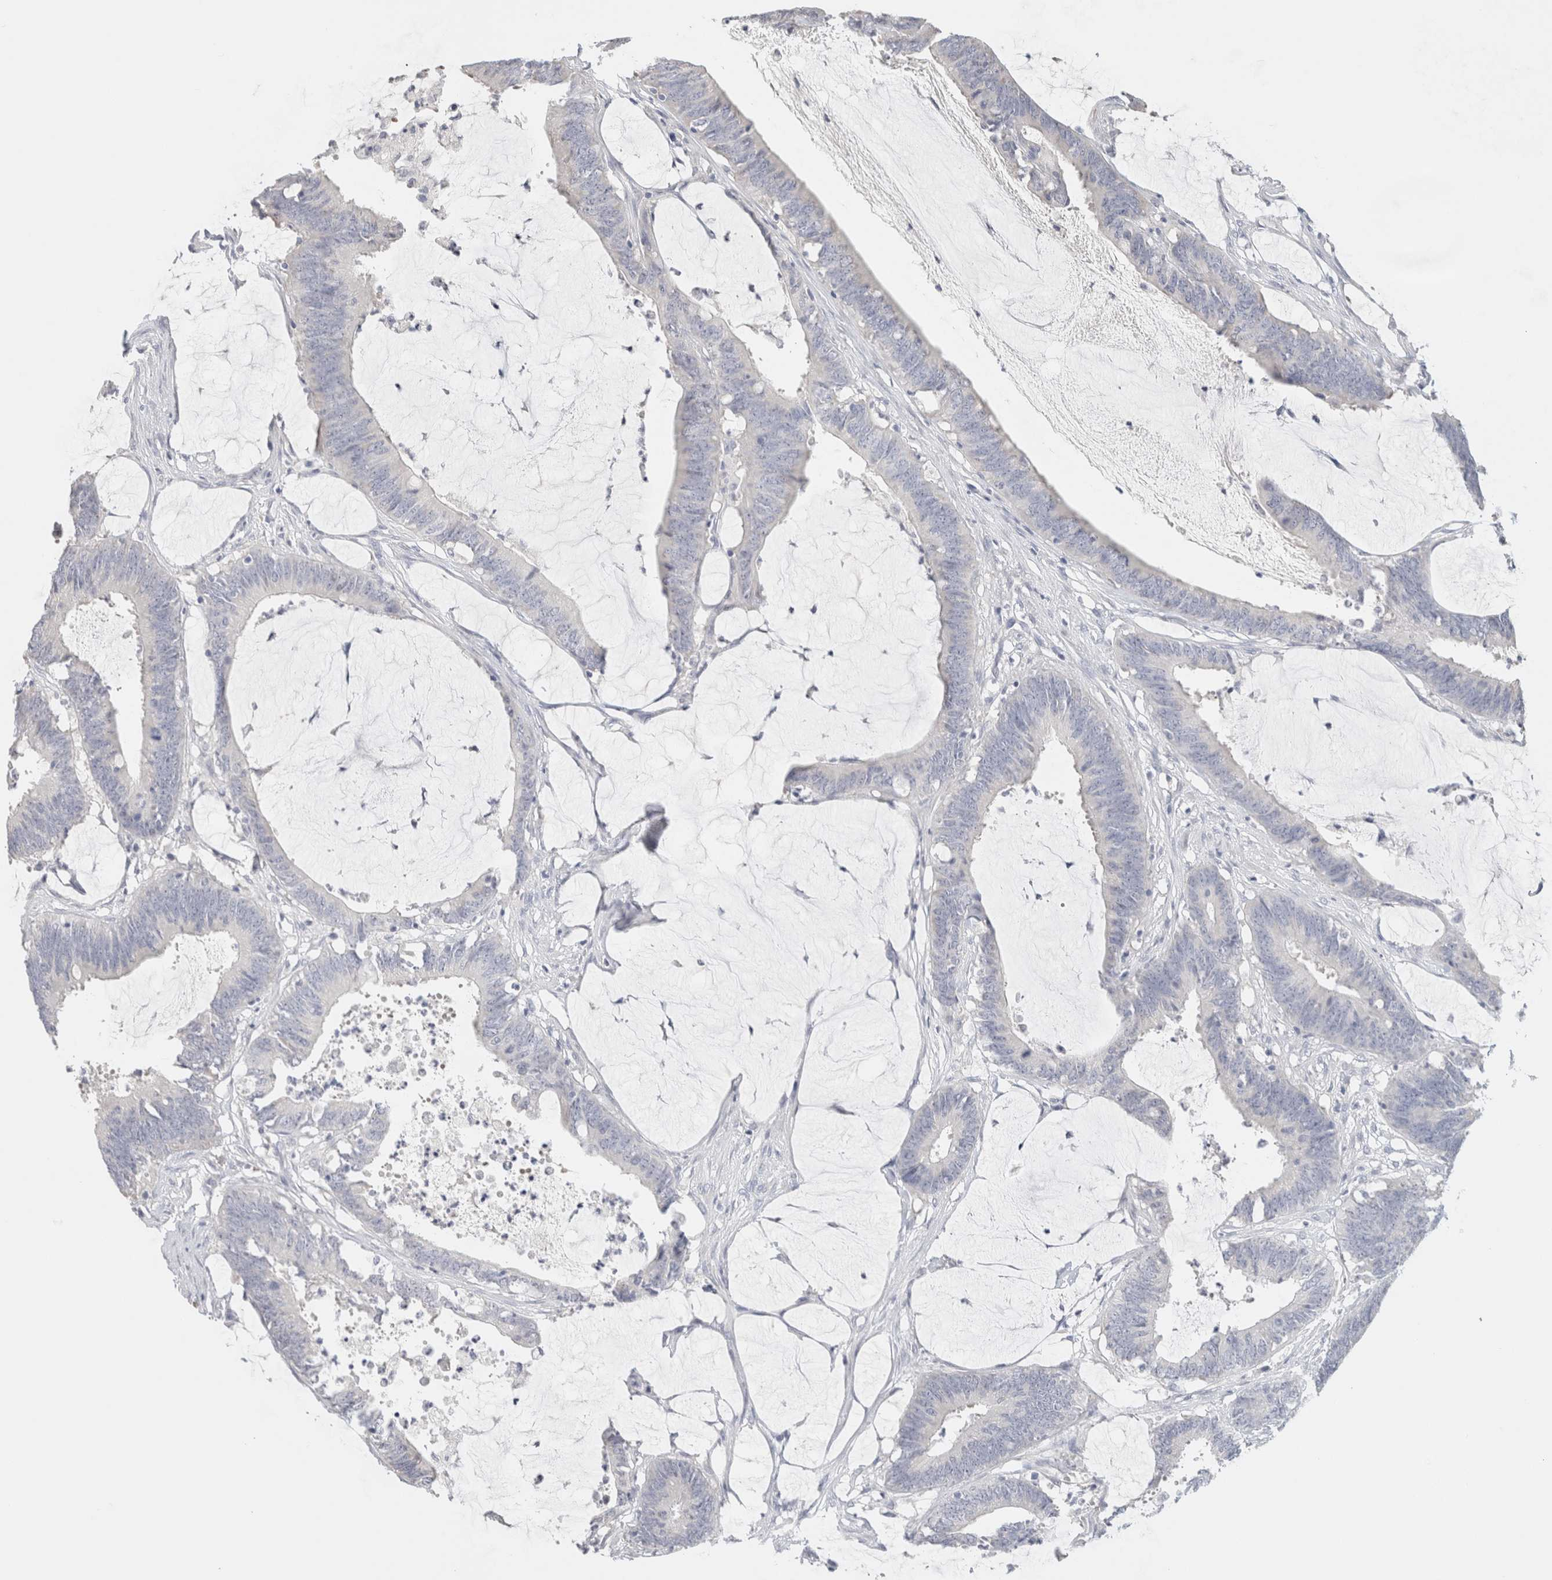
{"staining": {"intensity": "negative", "quantity": "none", "location": "none"}, "tissue": "colorectal cancer", "cell_type": "Tumor cells", "image_type": "cancer", "snomed": [{"axis": "morphology", "description": "Adenocarcinoma, NOS"}, {"axis": "topography", "description": "Rectum"}], "caption": "Protein analysis of colorectal adenocarcinoma shows no significant staining in tumor cells.", "gene": "NEFM", "patient": {"sex": "female", "age": 66}}